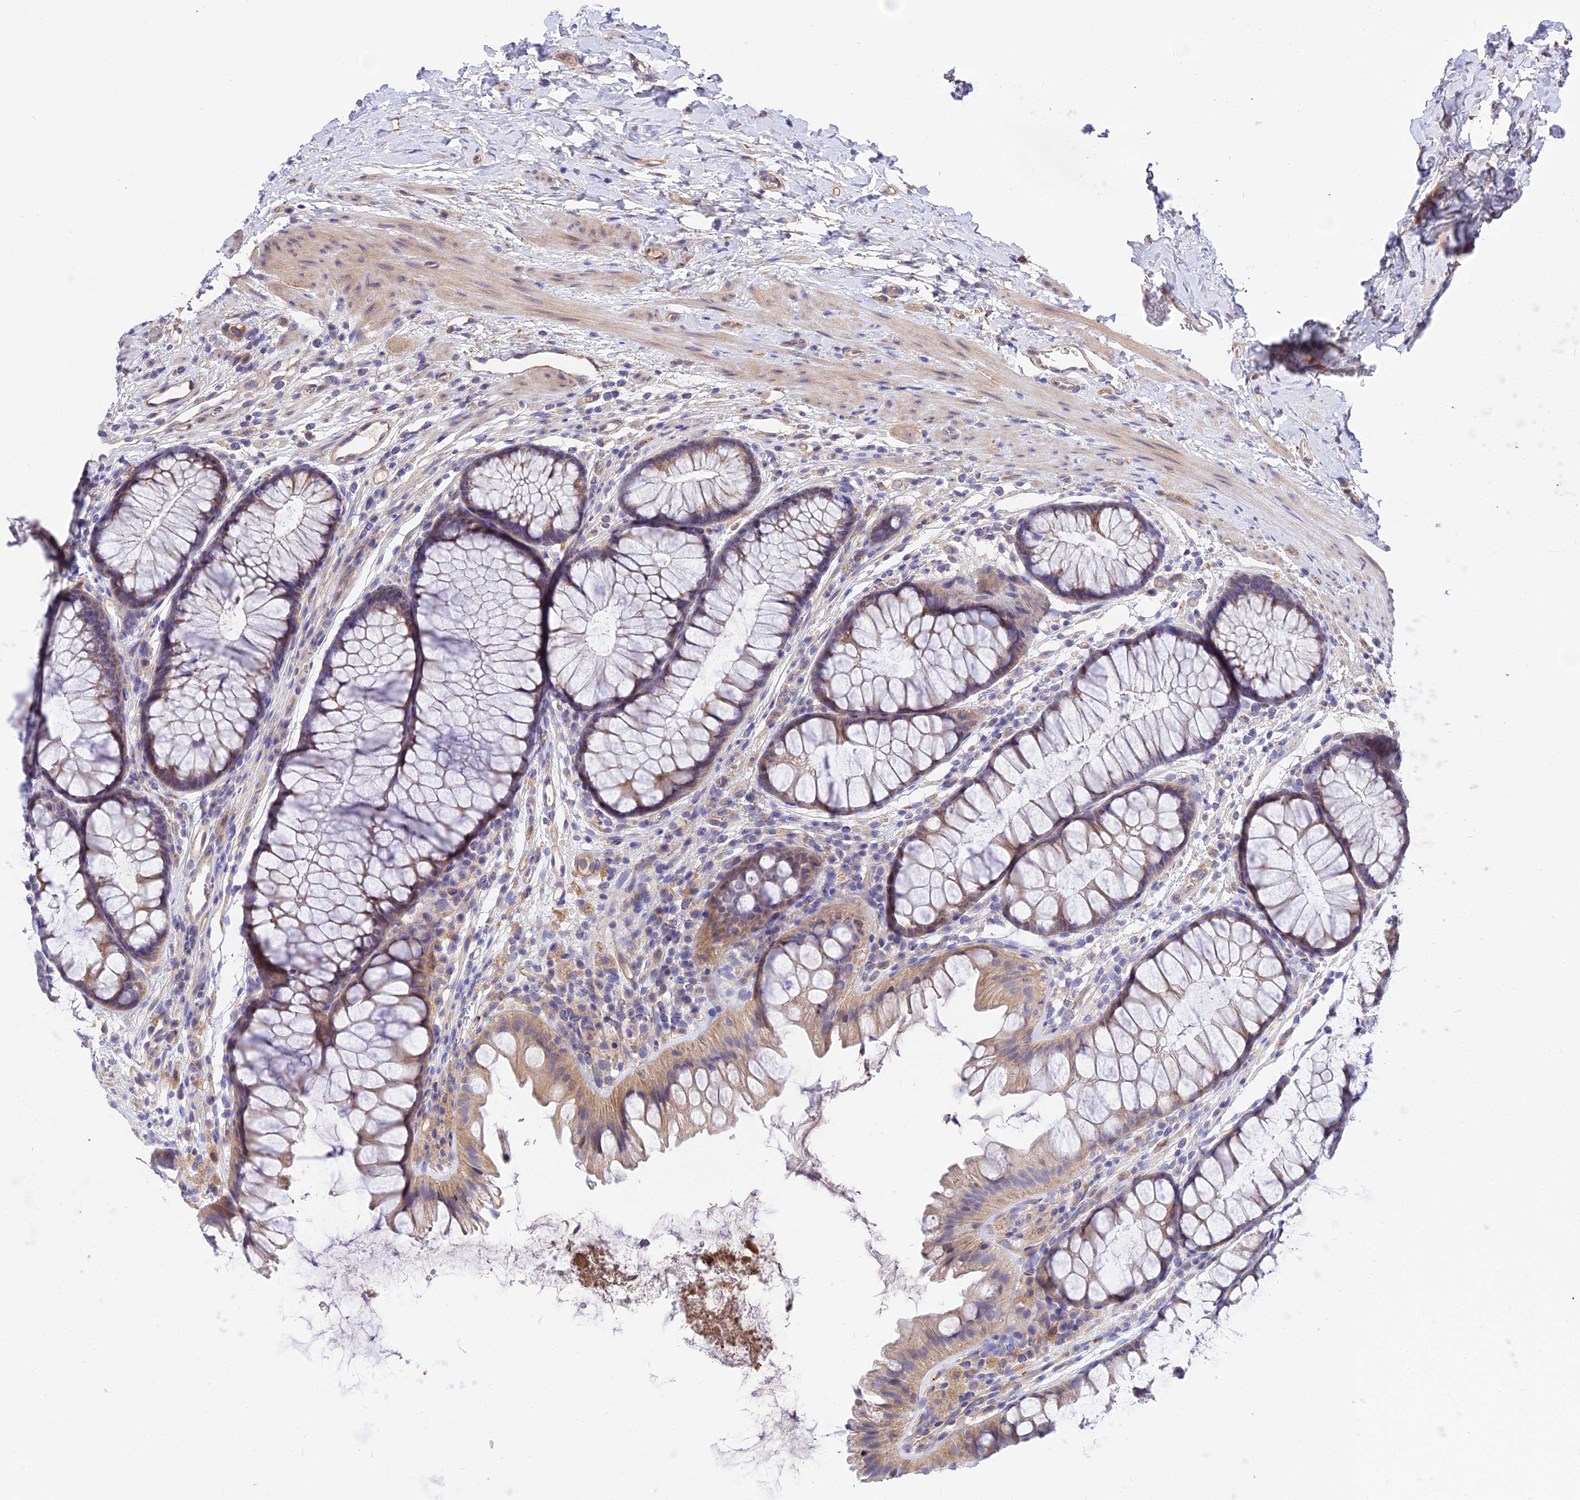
{"staining": {"intensity": "weak", "quantity": ">75%", "location": "cytoplasmic/membranous"}, "tissue": "colon", "cell_type": "Endothelial cells", "image_type": "normal", "snomed": [{"axis": "morphology", "description": "Normal tissue, NOS"}, {"axis": "topography", "description": "Colon"}], "caption": "Unremarkable colon reveals weak cytoplasmic/membranous positivity in approximately >75% of endothelial cells The staining was performed using DAB (3,3'-diaminobenzidine), with brown indicating positive protein expression. Nuclei are stained blue with hematoxylin..", "gene": "CDC37L1", "patient": {"sex": "female", "age": 62}}